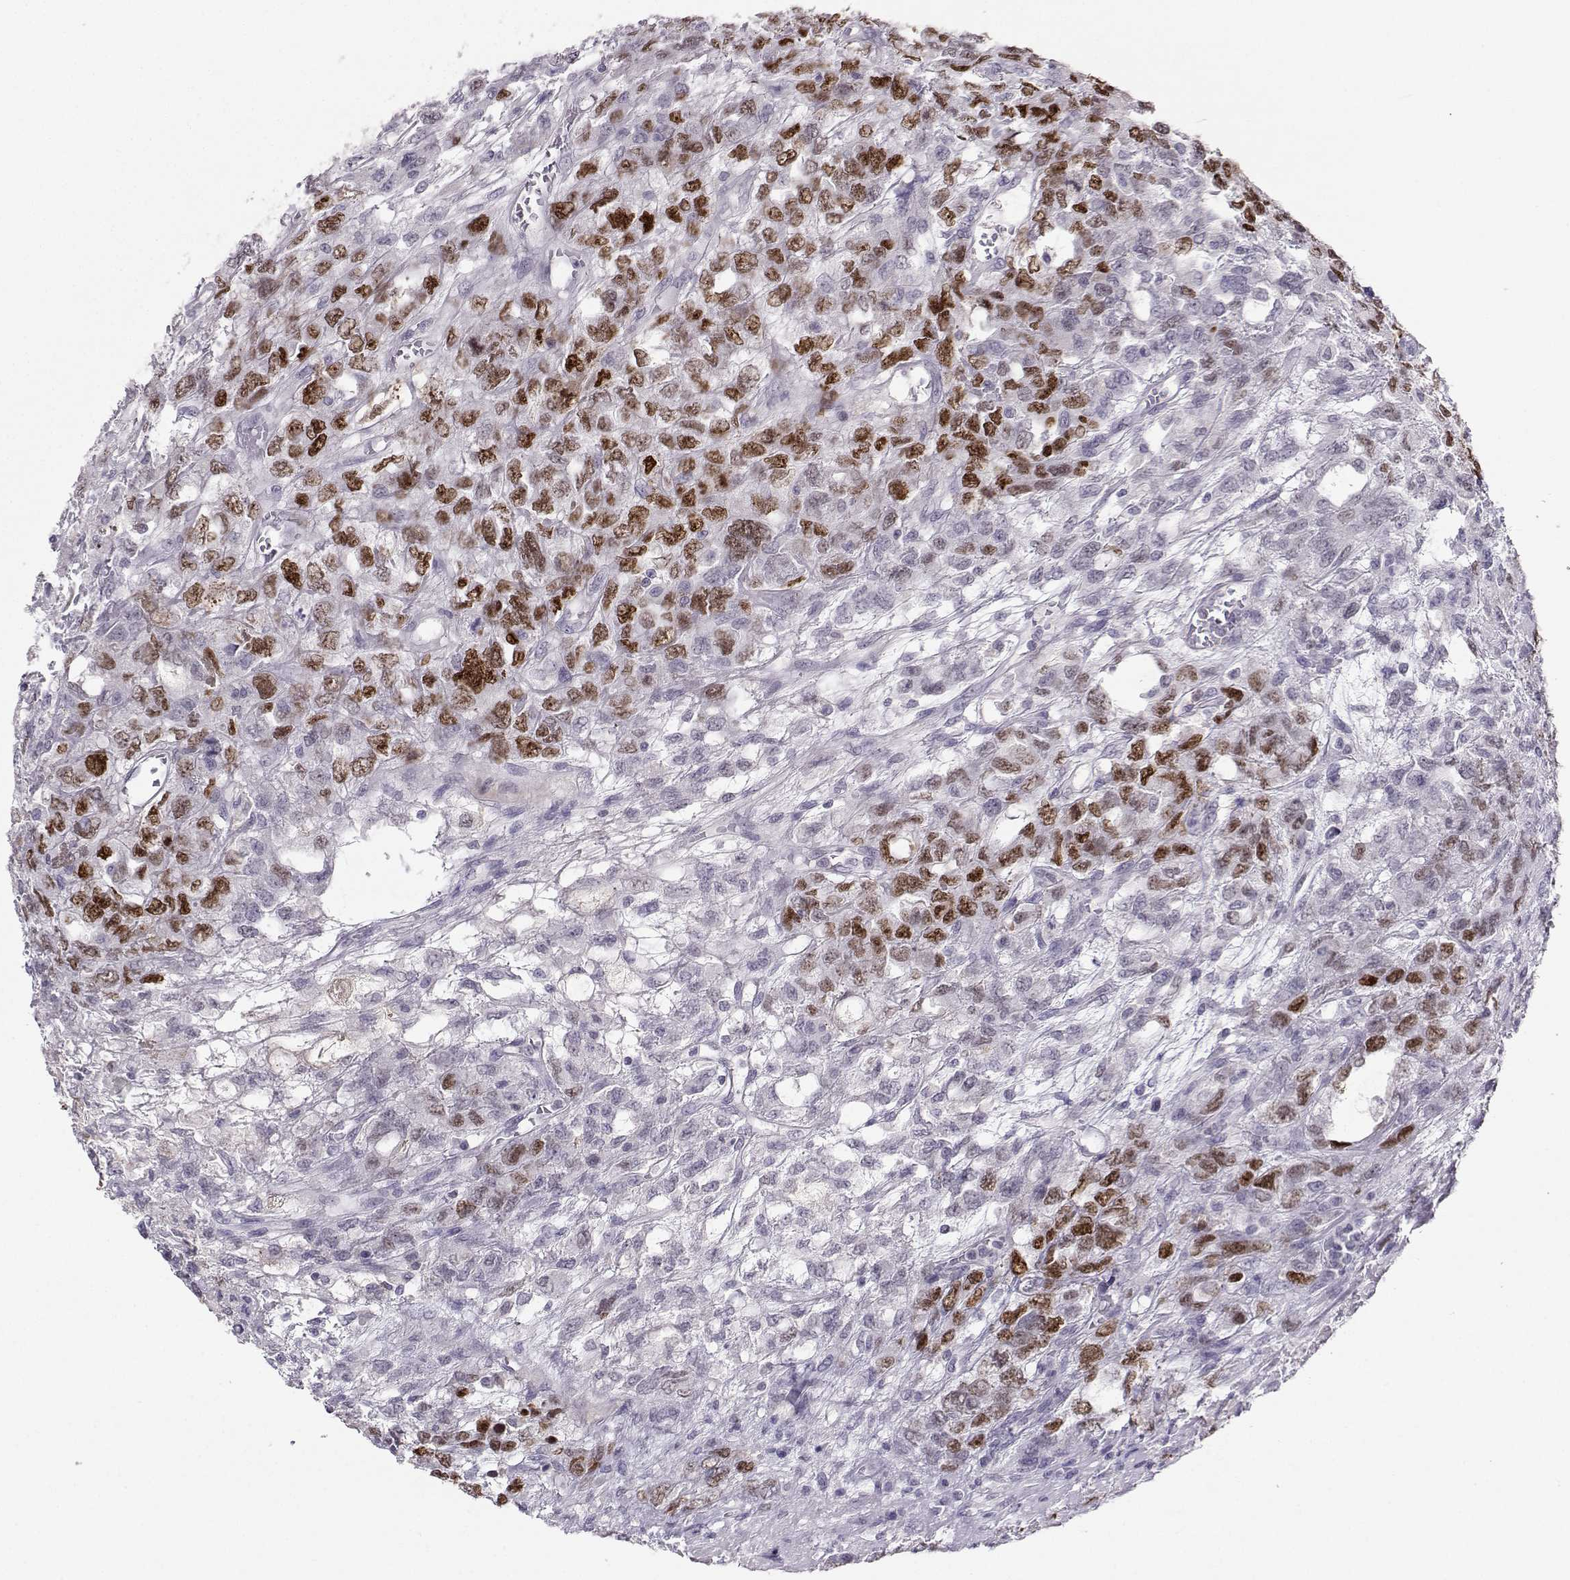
{"staining": {"intensity": "strong", "quantity": "25%-75%", "location": "nuclear"}, "tissue": "testis cancer", "cell_type": "Tumor cells", "image_type": "cancer", "snomed": [{"axis": "morphology", "description": "Seminoma, NOS"}, {"axis": "topography", "description": "Testis"}], "caption": "The histopathology image exhibits a brown stain indicating the presence of a protein in the nuclear of tumor cells in testis cancer.", "gene": "LHX1", "patient": {"sex": "male", "age": 52}}